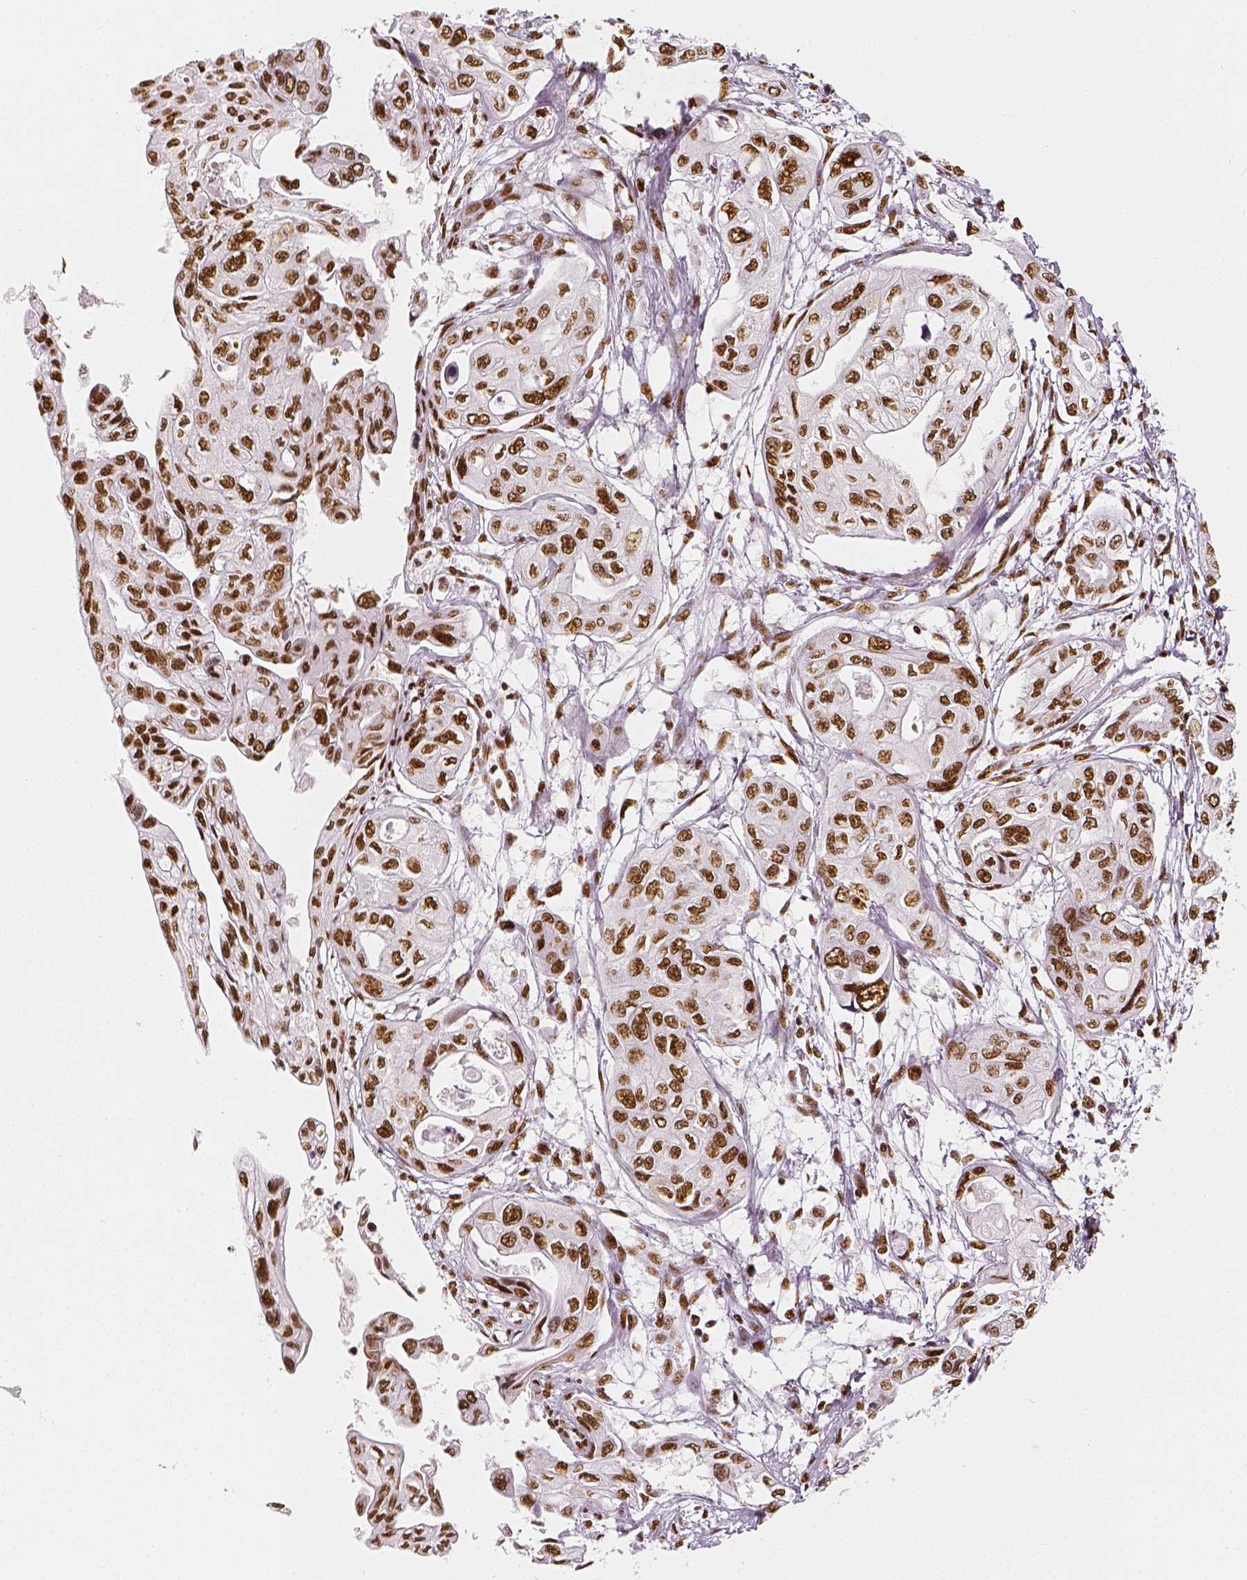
{"staining": {"intensity": "strong", "quantity": ">75%", "location": "nuclear"}, "tissue": "pancreatic cancer", "cell_type": "Tumor cells", "image_type": "cancer", "snomed": [{"axis": "morphology", "description": "Adenocarcinoma, NOS"}, {"axis": "topography", "description": "Pancreas"}], "caption": "Strong nuclear protein expression is appreciated in approximately >75% of tumor cells in adenocarcinoma (pancreatic). (DAB (3,3'-diaminobenzidine) IHC with brightfield microscopy, high magnification).", "gene": "KDM5B", "patient": {"sex": "female", "age": 76}}